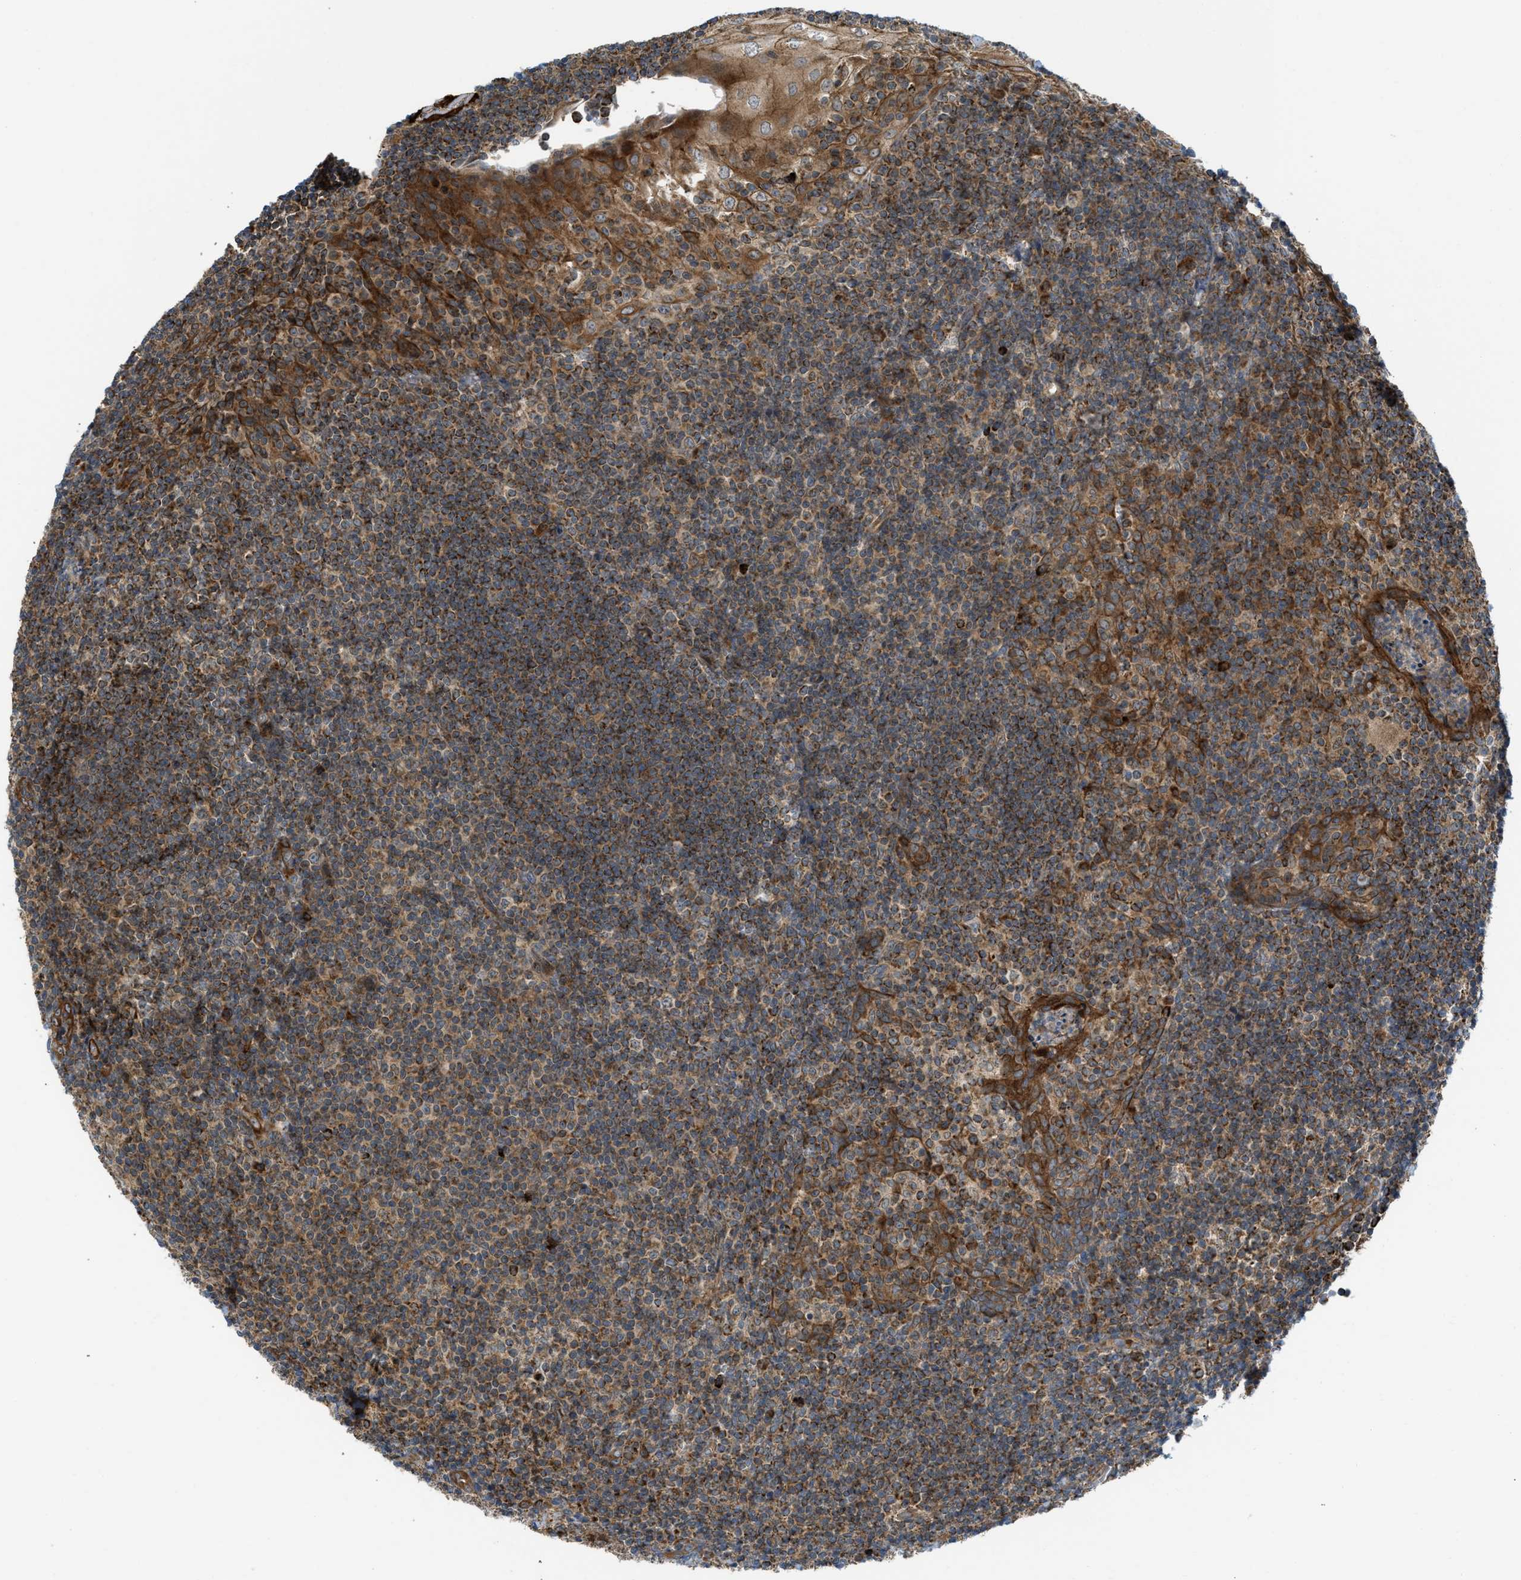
{"staining": {"intensity": "strong", "quantity": ">75%", "location": "cytoplasmic/membranous"}, "tissue": "tonsil", "cell_type": "Germinal center cells", "image_type": "normal", "snomed": [{"axis": "morphology", "description": "Normal tissue, NOS"}, {"axis": "topography", "description": "Tonsil"}], "caption": "Immunohistochemical staining of benign tonsil shows strong cytoplasmic/membranous protein expression in about >75% of germinal center cells. Nuclei are stained in blue.", "gene": "SESN2", "patient": {"sex": "male", "age": 37}}